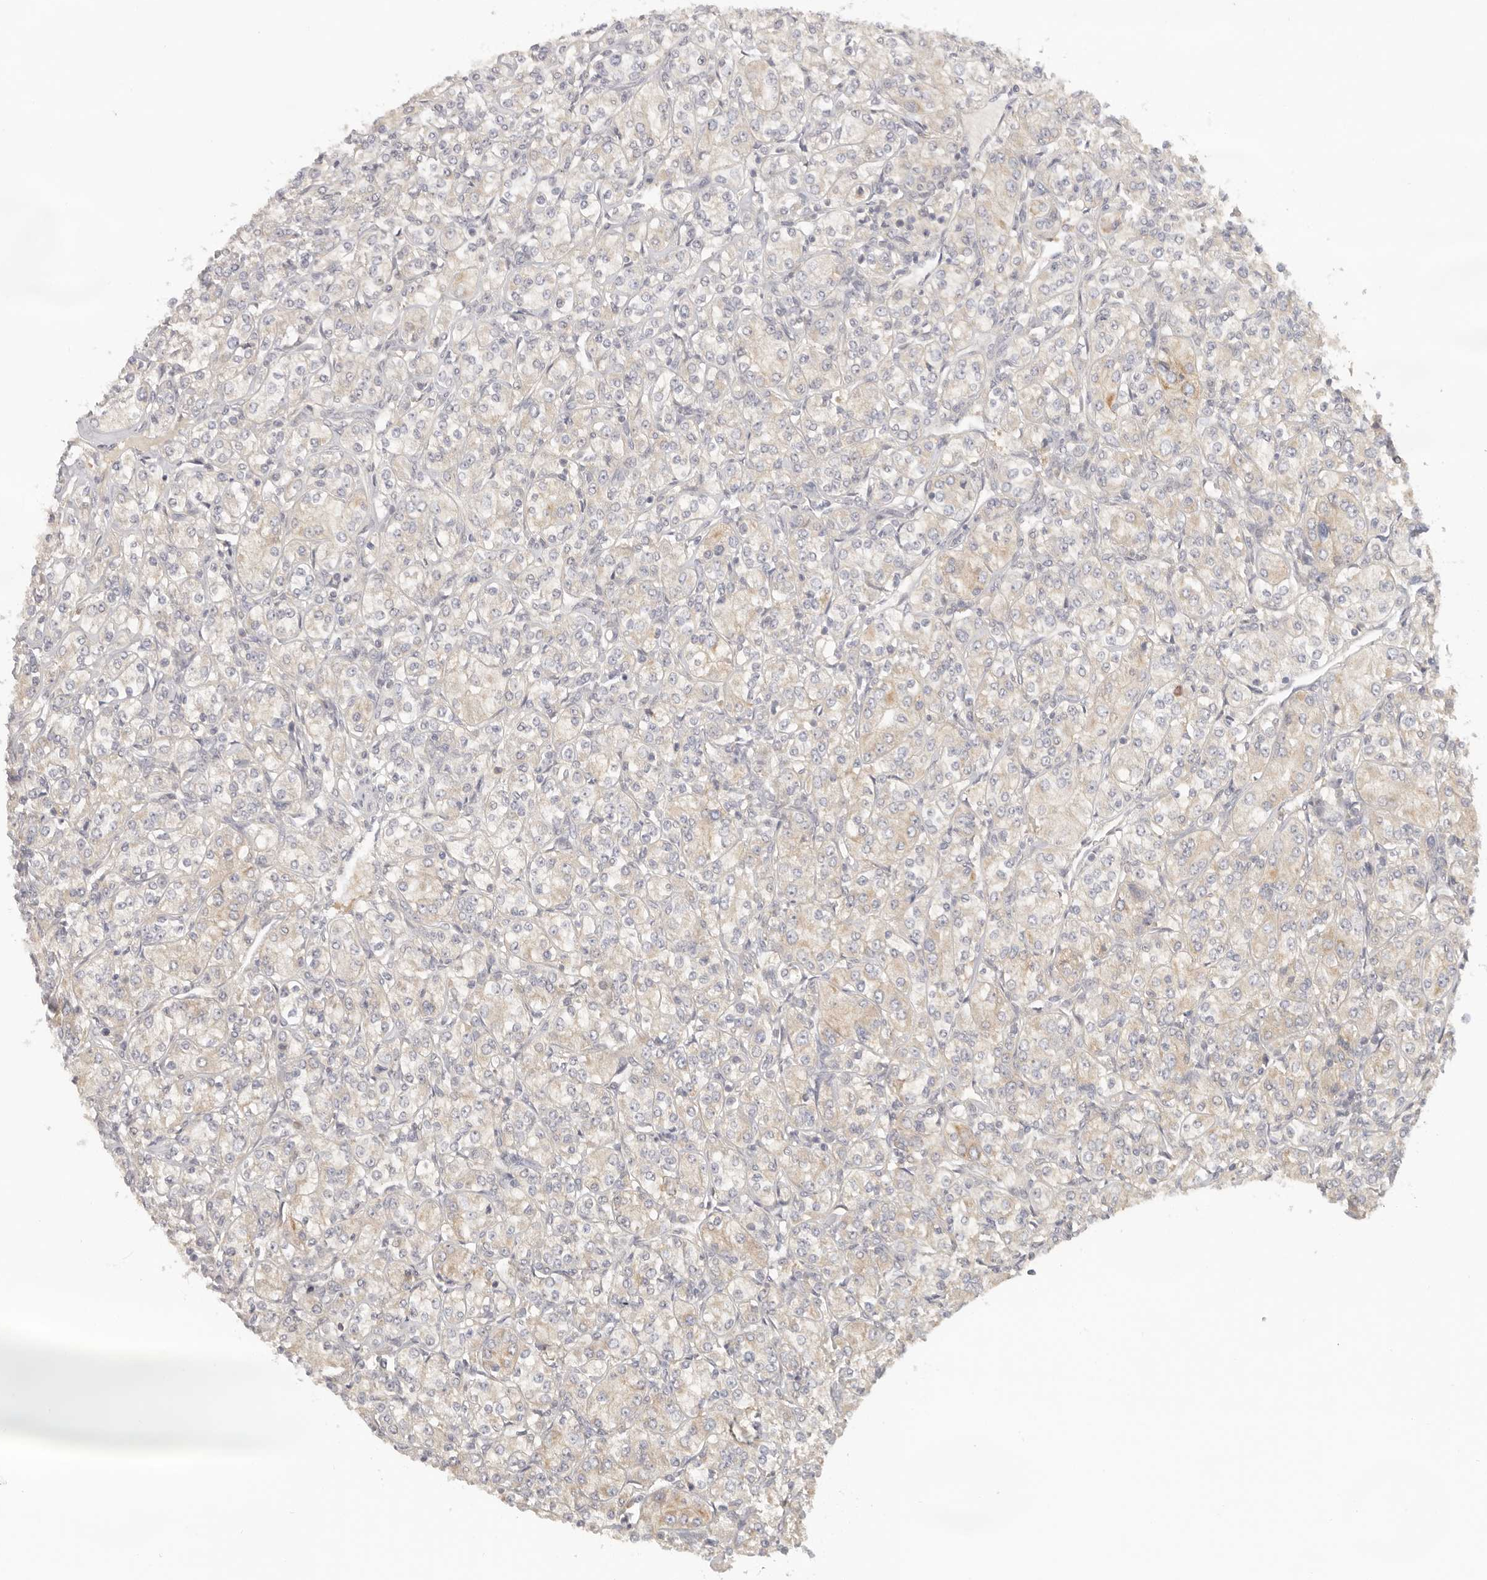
{"staining": {"intensity": "weak", "quantity": "25%-75%", "location": "cytoplasmic/membranous"}, "tissue": "renal cancer", "cell_type": "Tumor cells", "image_type": "cancer", "snomed": [{"axis": "morphology", "description": "Adenocarcinoma, NOS"}, {"axis": "topography", "description": "Kidney"}], "caption": "Immunohistochemical staining of human renal adenocarcinoma displays low levels of weak cytoplasmic/membranous expression in approximately 25%-75% of tumor cells.", "gene": "AHDC1", "patient": {"sex": "male", "age": 77}}